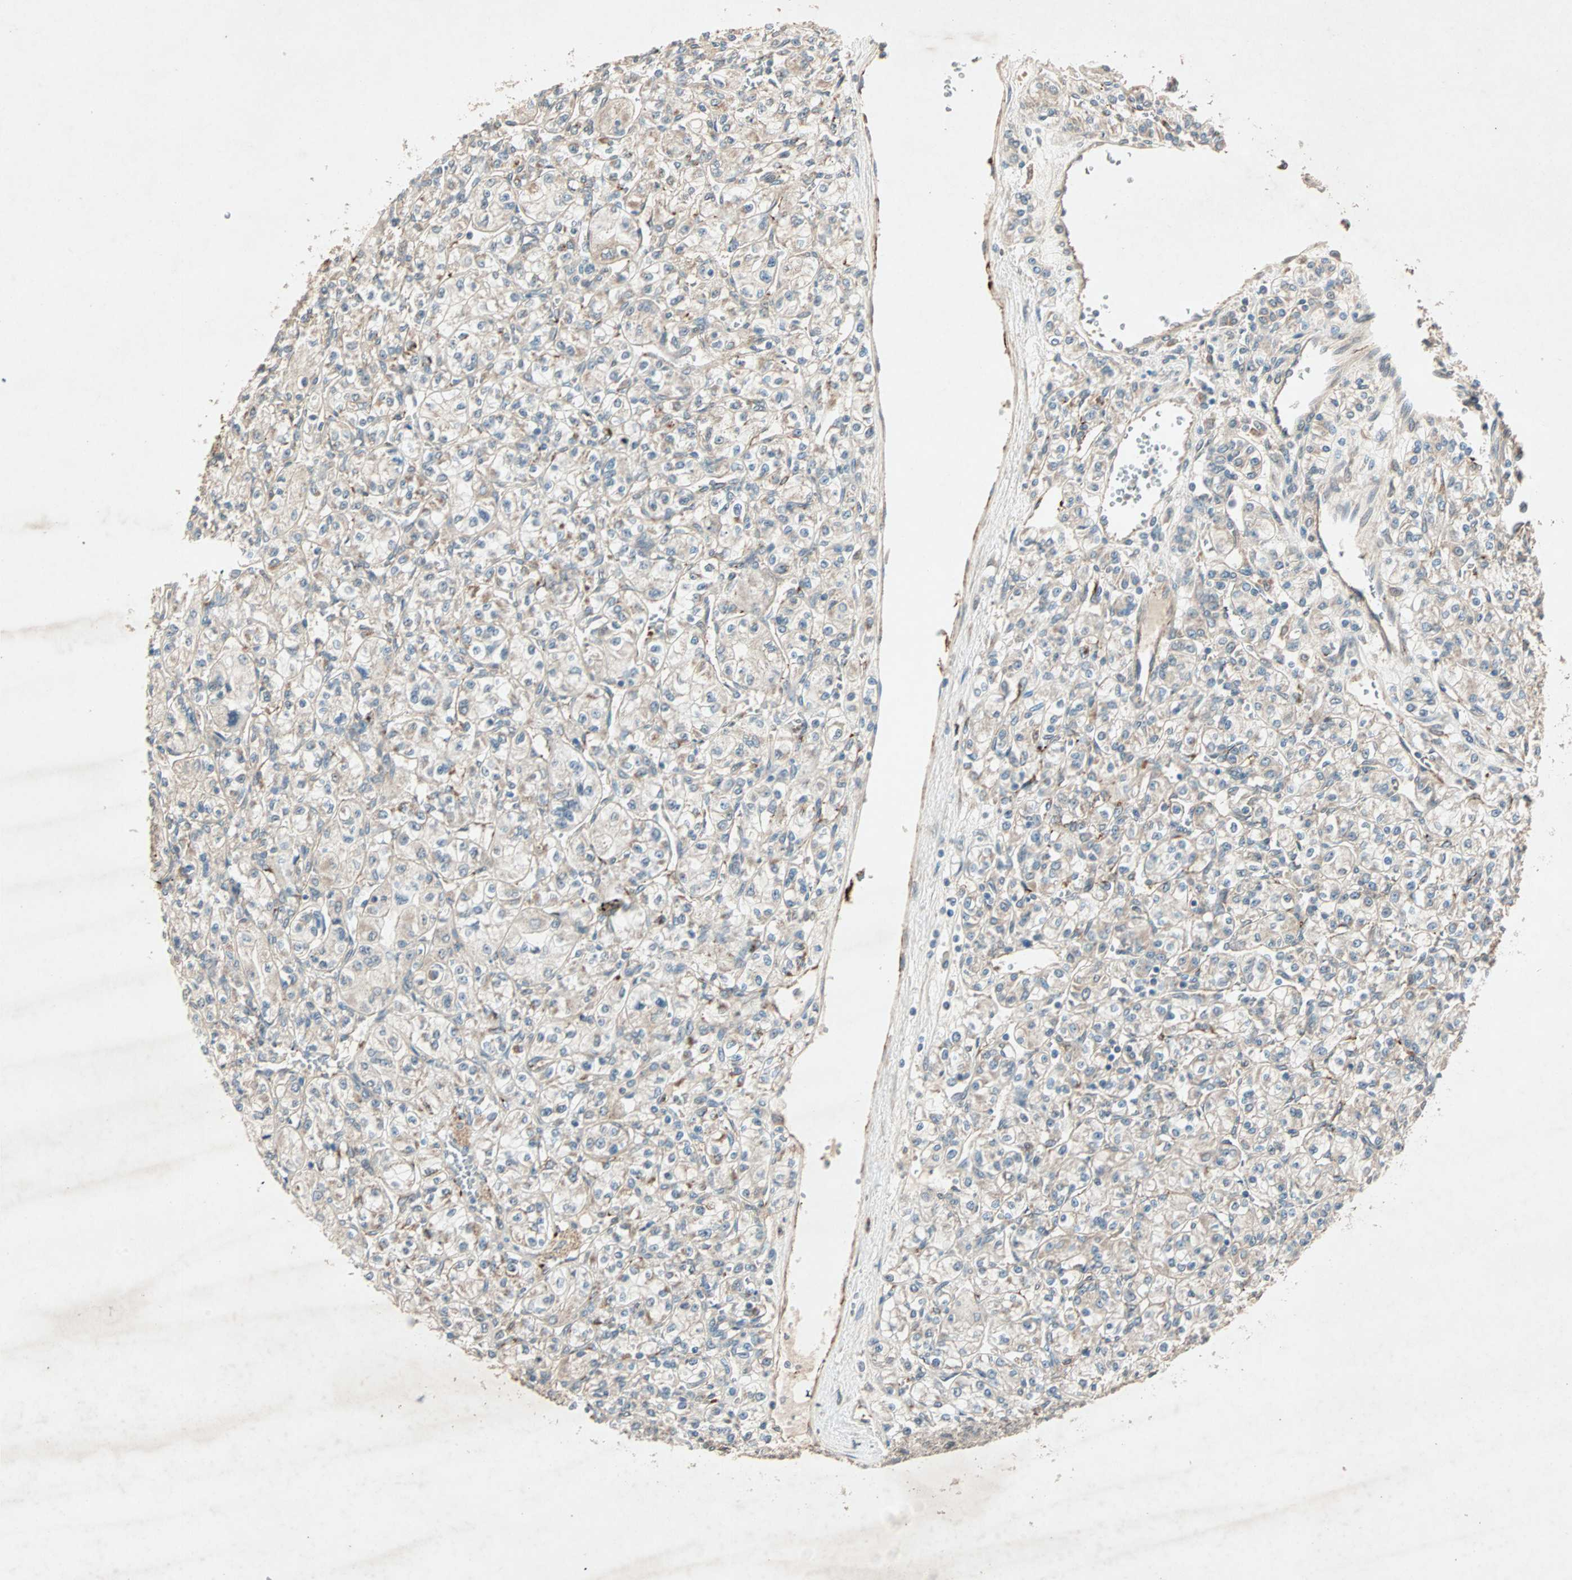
{"staining": {"intensity": "weak", "quantity": "<25%", "location": "cytoplasmic/membranous"}, "tissue": "renal cancer", "cell_type": "Tumor cells", "image_type": "cancer", "snomed": [{"axis": "morphology", "description": "Adenocarcinoma, NOS"}, {"axis": "topography", "description": "Kidney"}], "caption": "An immunohistochemistry (IHC) photomicrograph of renal cancer (adenocarcinoma) is shown. There is no staining in tumor cells of renal cancer (adenocarcinoma).", "gene": "SDSL", "patient": {"sex": "male", "age": 77}}